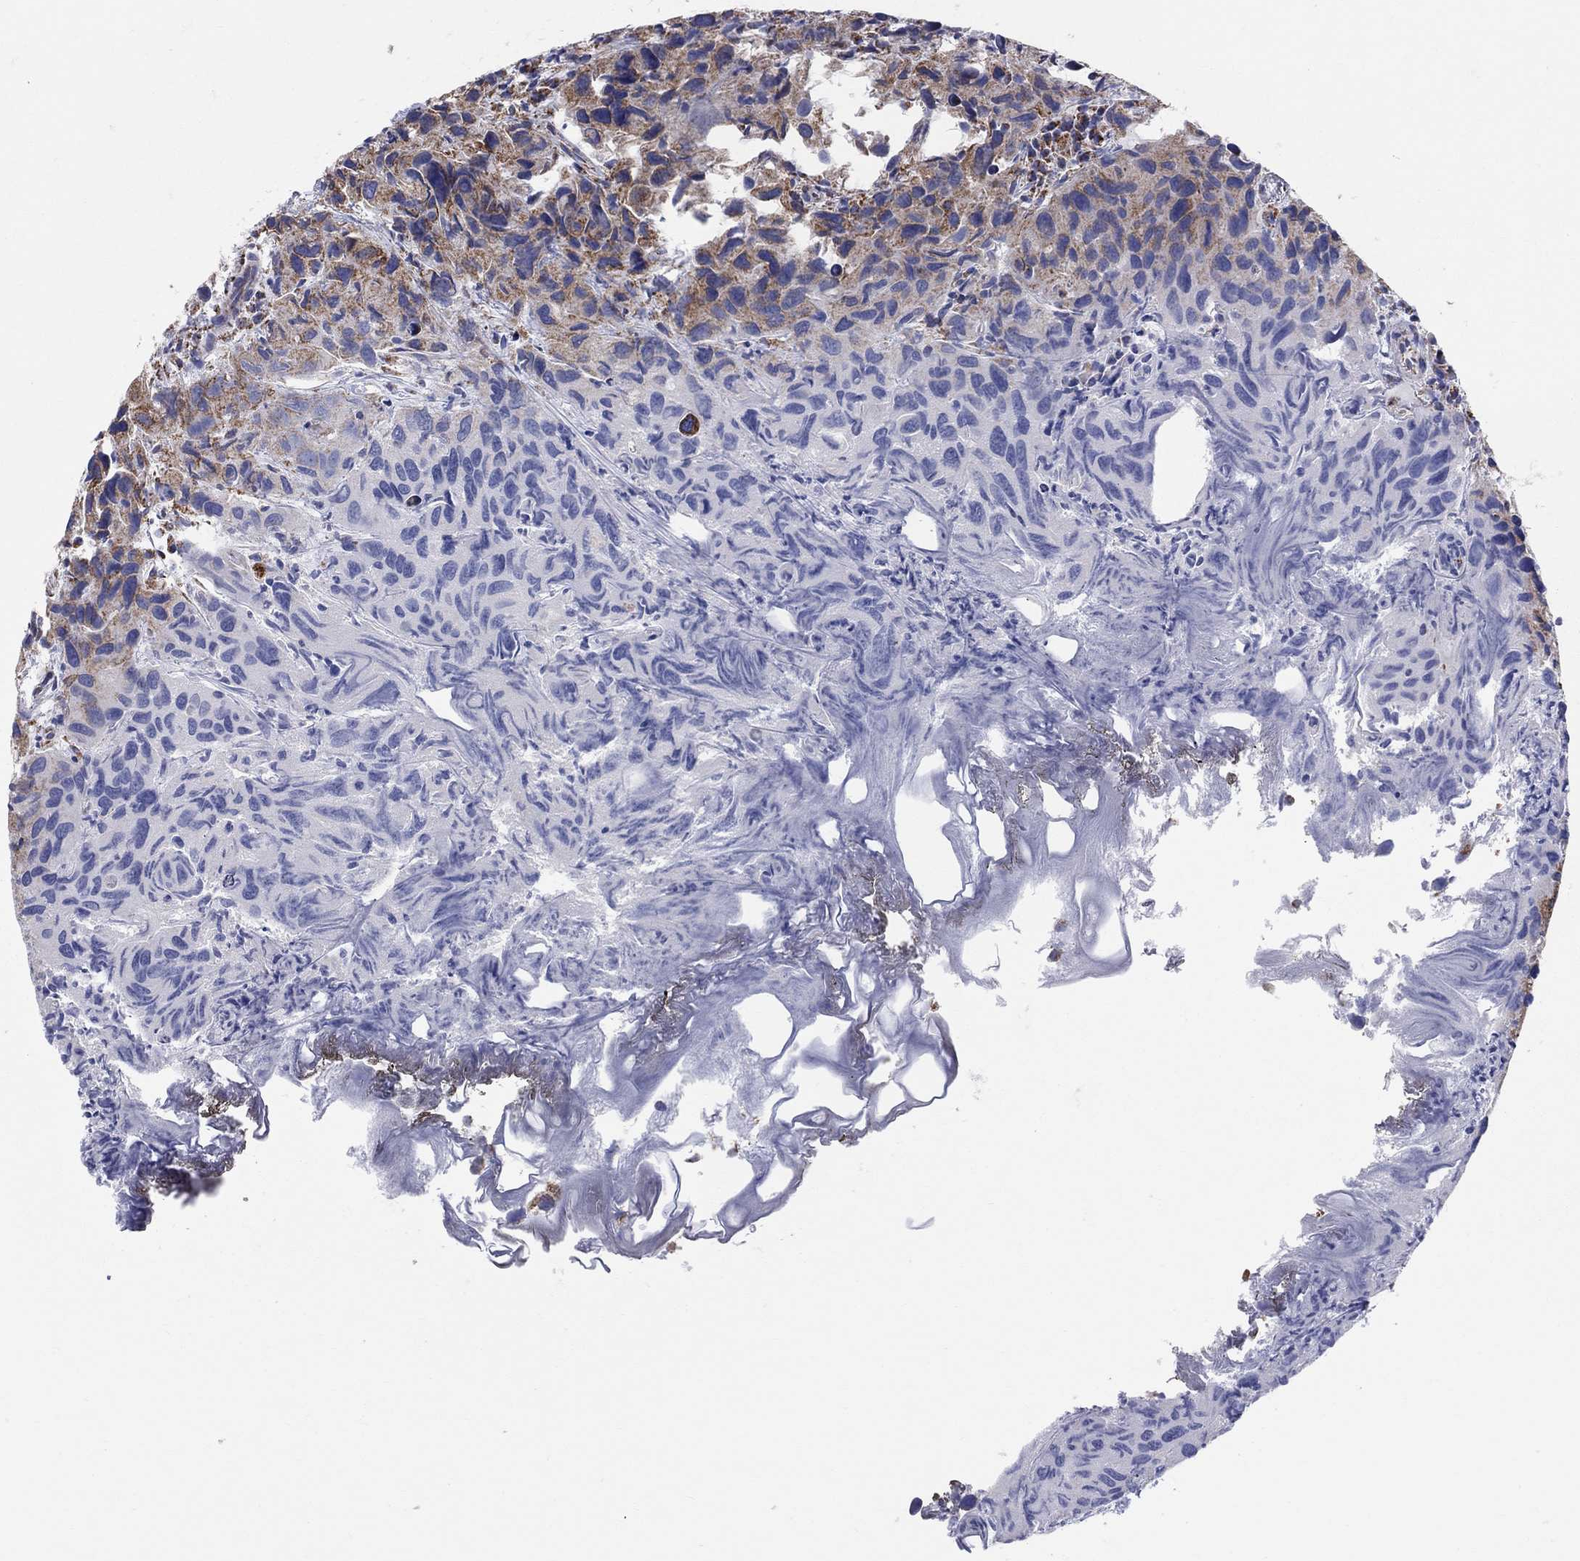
{"staining": {"intensity": "moderate", "quantity": "25%-75%", "location": "cytoplasmic/membranous"}, "tissue": "urothelial cancer", "cell_type": "Tumor cells", "image_type": "cancer", "snomed": [{"axis": "morphology", "description": "Urothelial carcinoma, High grade"}, {"axis": "topography", "description": "Urinary bladder"}], "caption": "Immunohistochemical staining of human urothelial cancer shows medium levels of moderate cytoplasmic/membranous protein expression in approximately 25%-75% of tumor cells.", "gene": "KISS1R", "patient": {"sex": "male", "age": 79}}